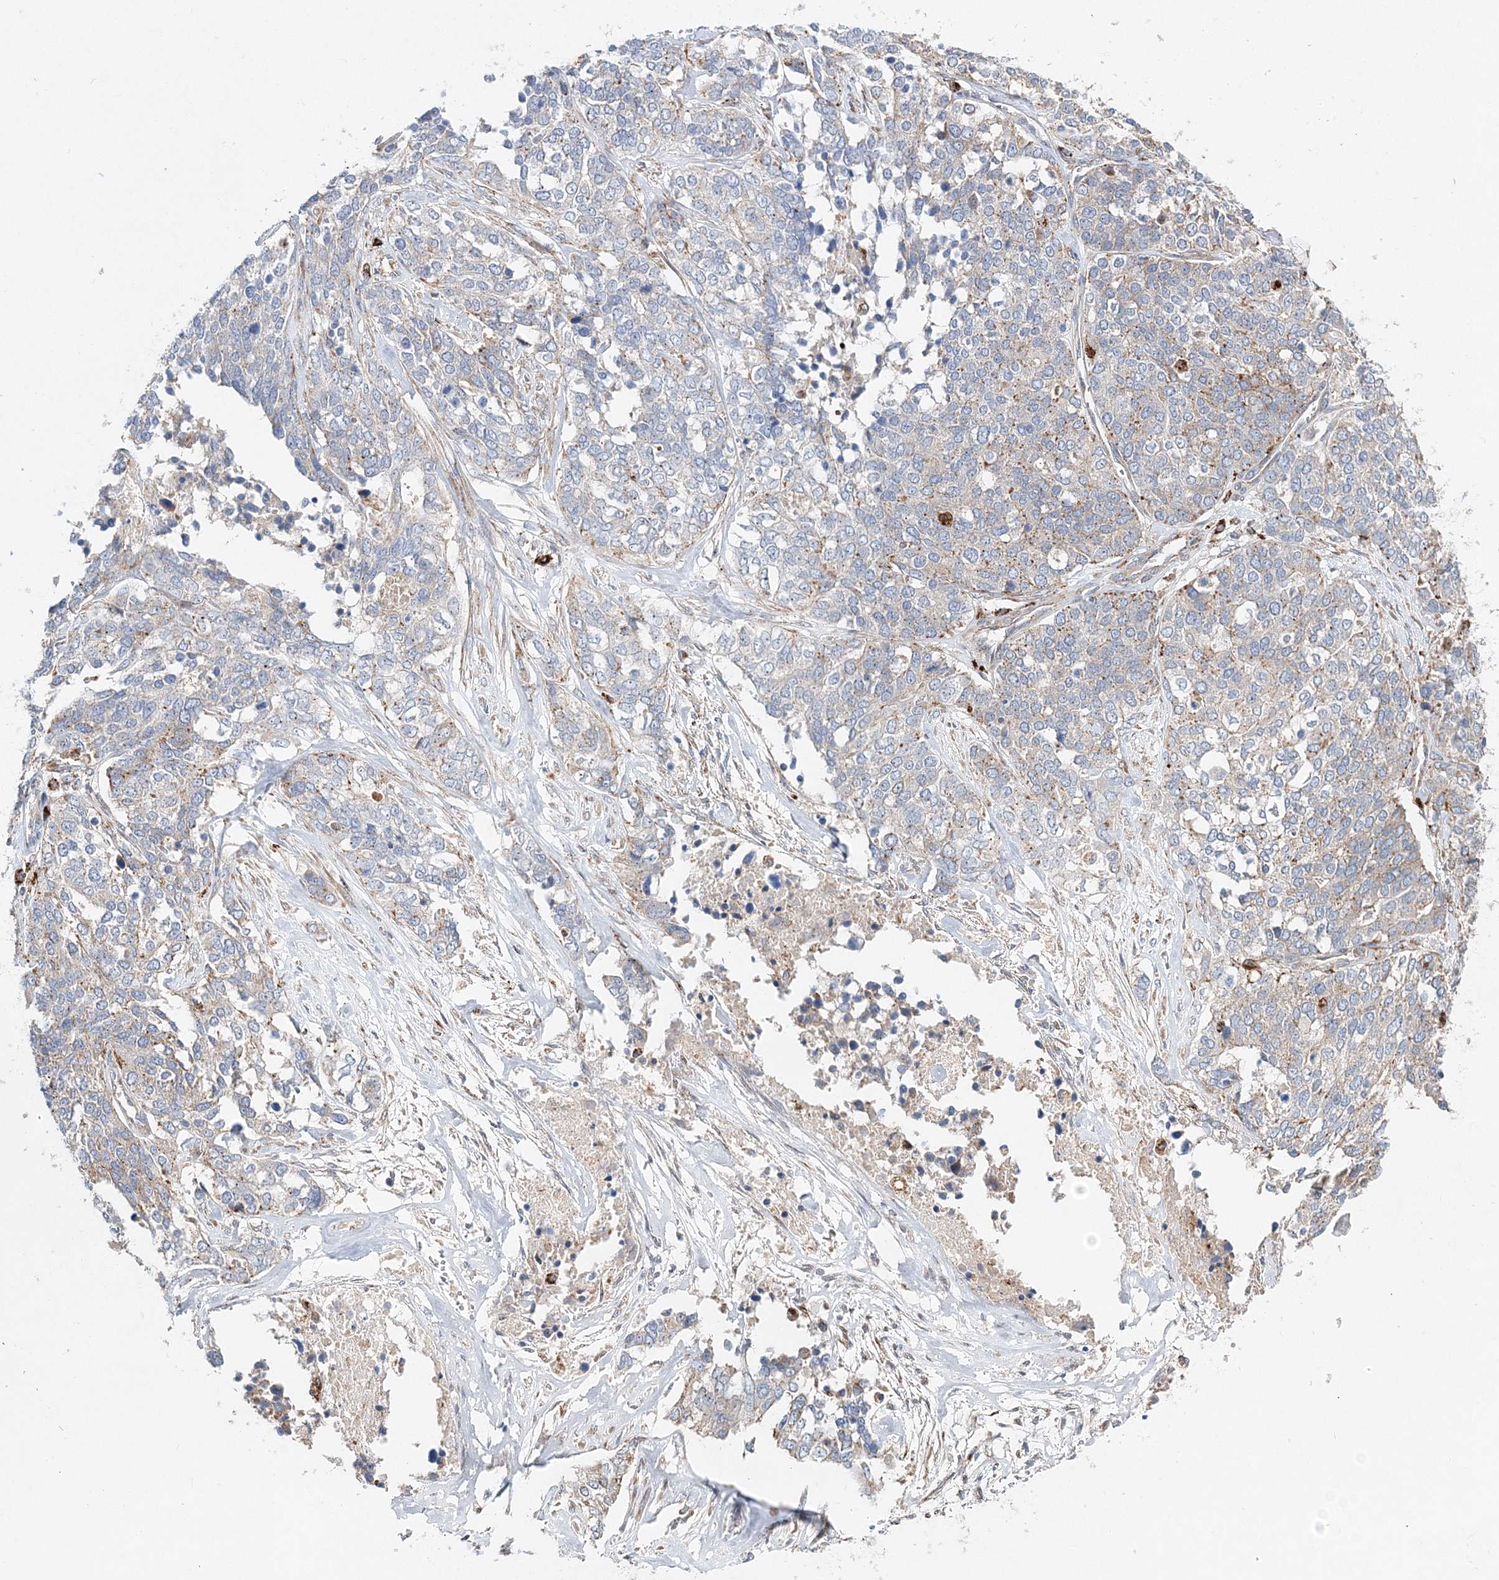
{"staining": {"intensity": "weak", "quantity": "25%-75%", "location": "cytoplasmic/membranous"}, "tissue": "ovarian cancer", "cell_type": "Tumor cells", "image_type": "cancer", "snomed": [{"axis": "morphology", "description": "Cystadenocarcinoma, serous, NOS"}, {"axis": "topography", "description": "Ovary"}], "caption": "Serous cystadenocarcinoma (ovarian) stained with immunohistochemistry shows weak cytoplasmic/membranous expression in approximately 25%-75% of tumor cells. (Brightfield microscopy of DAB IHC at high magnification).", "gene": "C3orf38", "patient": {"sex": "female", "age": 44}}